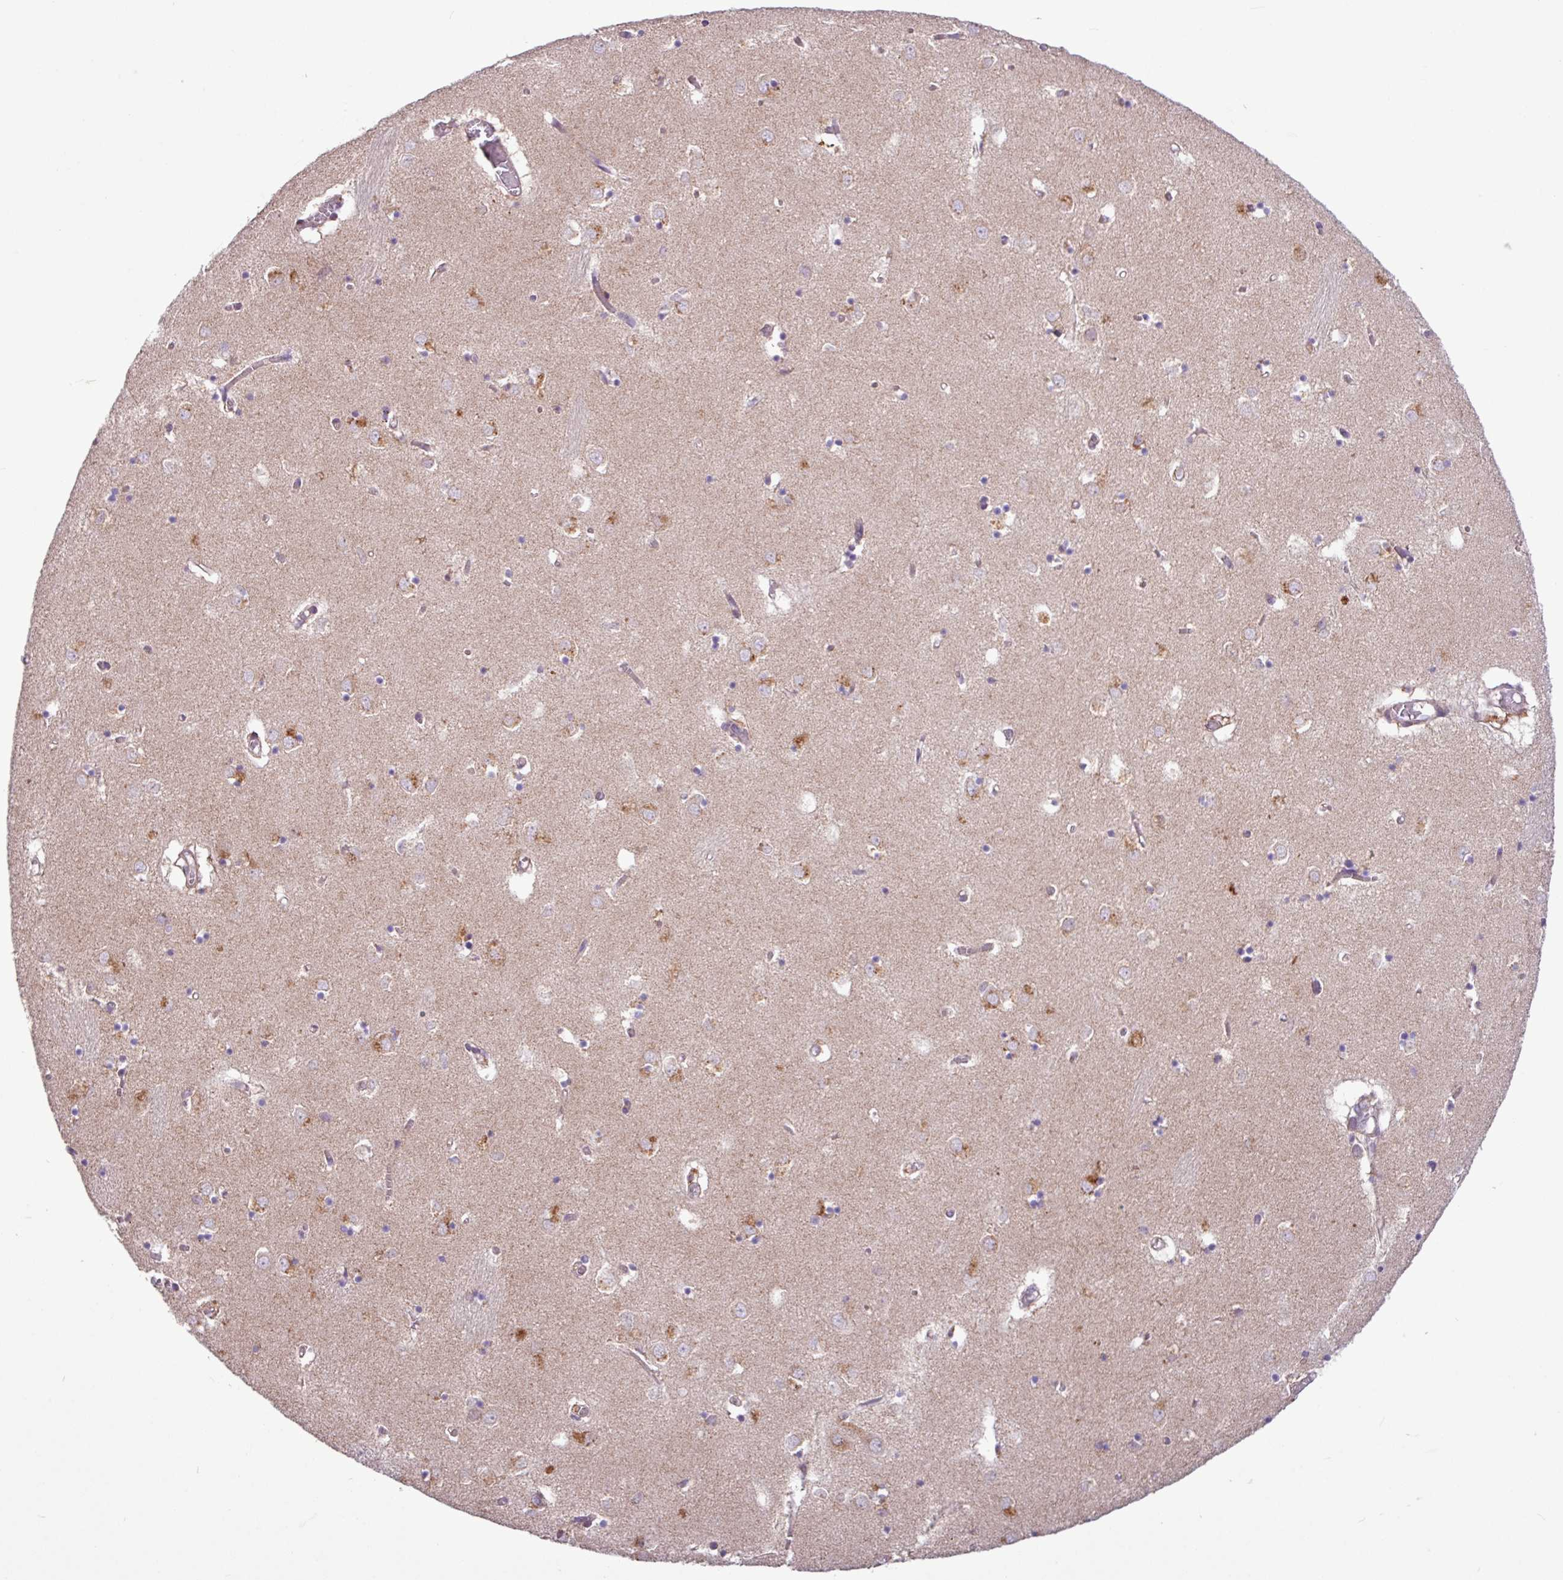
{"staining": {"intensity": "negative", "quantity": "none", "location": "none"}, "tissue": "caudate", "cell_type": "Glial cells", "image_type": "normal", "snomed": [{"axis": "morphology", "description": "Normal tissue, NOS"}, {"axis": "topography", "description": "Lateral ventricle wall"}], "caption": "This is an IHC micrograph of normal human caudate. There is no staining in glial cells.", "gene": "ARHGEF25", "patient": {"sex": "male", "age": 70}}